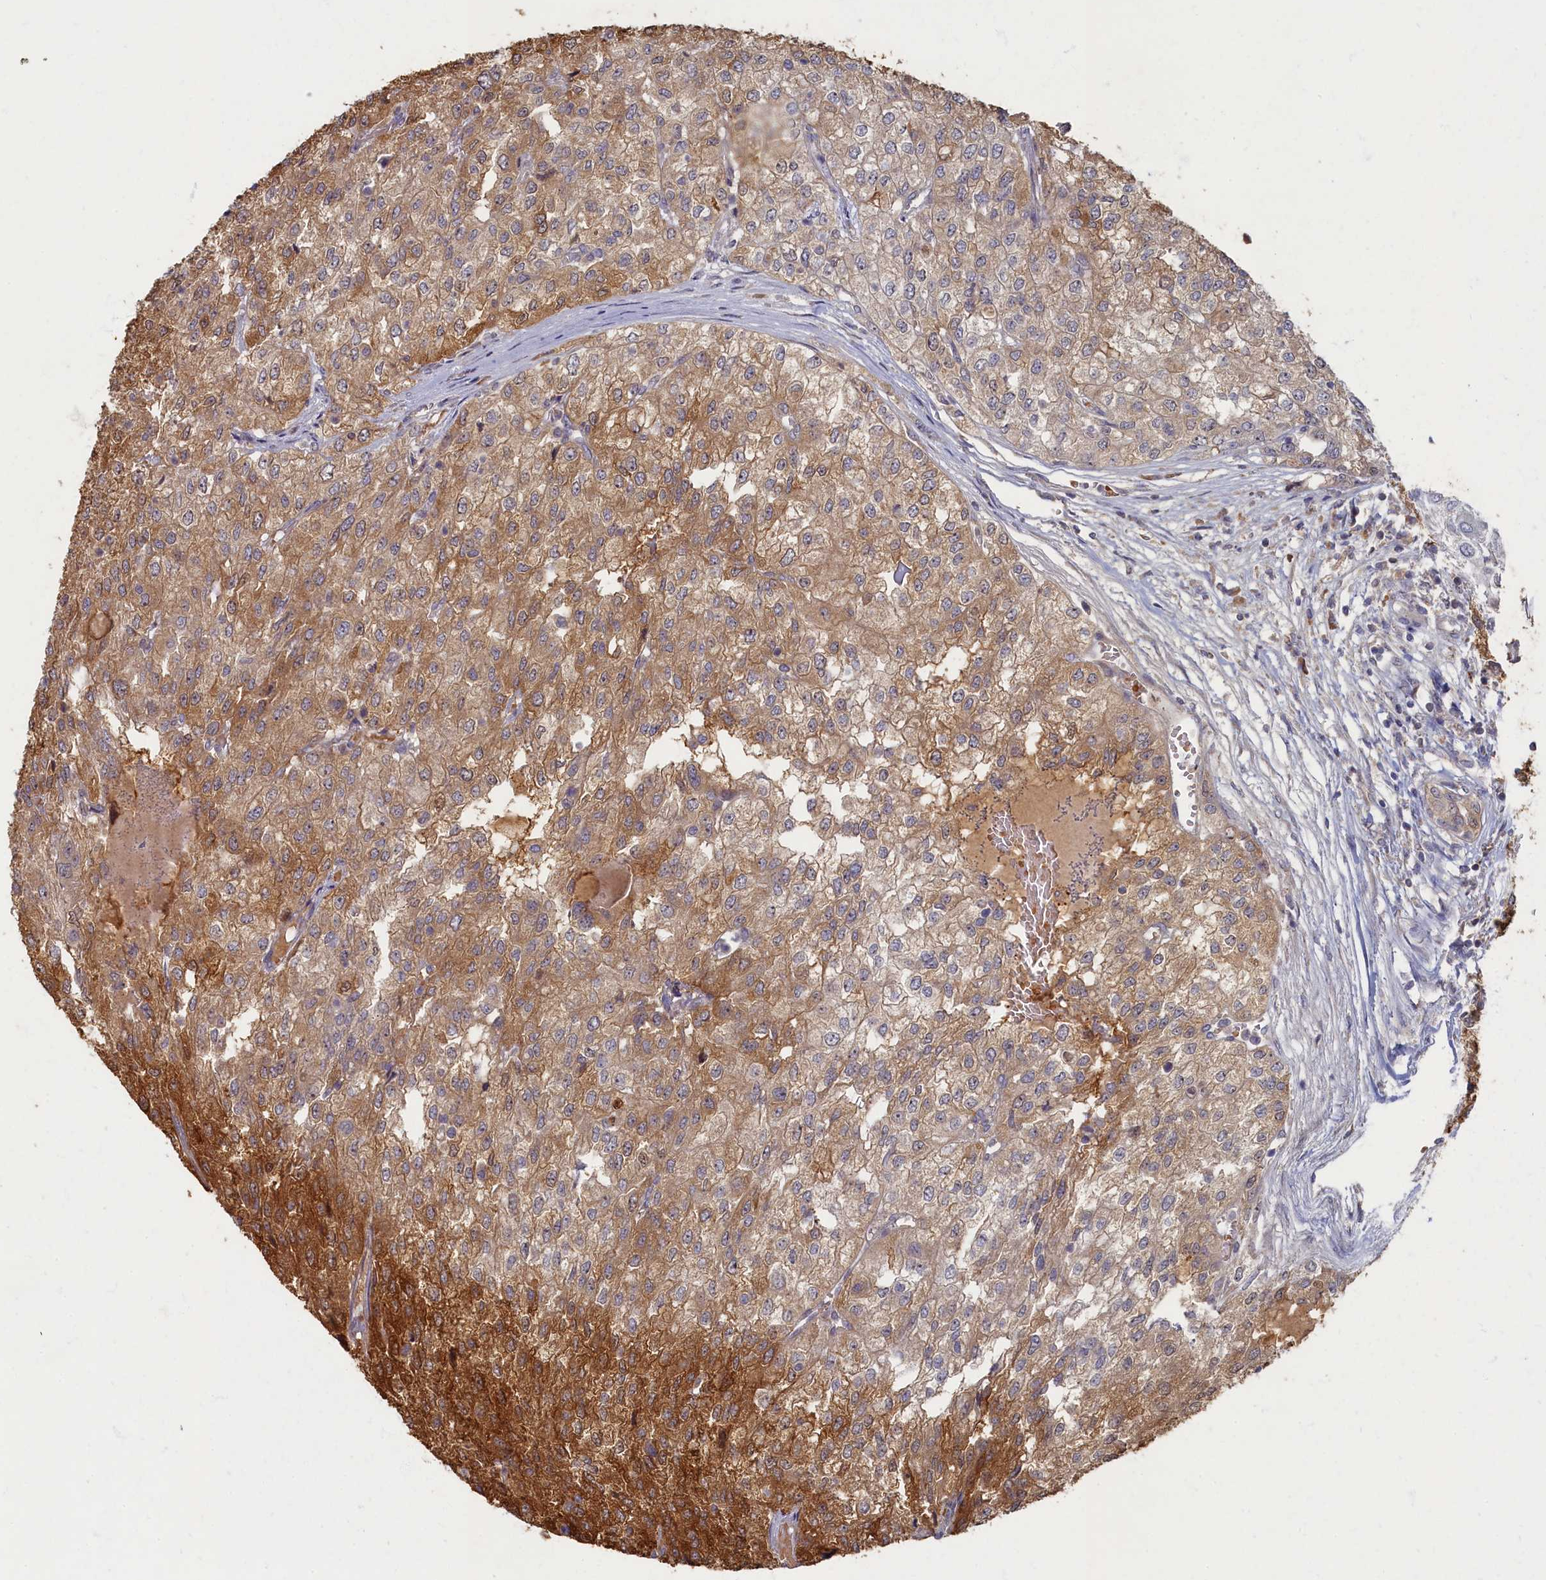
{"staining": {"intensity": "moderate", "quantity": ">75%", "location": "cytoplasmic/membranous"}, "tissue": "renal cancer", "cell_type": "Tumor cells", "image_type": "cancer", "snomed": [{"axis": "morphology", "description": "Adenocarcinoma, NOS"}, {"axis": "topography", "description": "Kidney"}], "caption": "Immunohistochemistry of human renal cancer (adenocarcinoma) shows medium levels of moderate cytoplasmic/membranous positivity in approximately >75% of tumor cells.", "gene": "HUNK", "patient": {"sex": "female", "age": 54}}